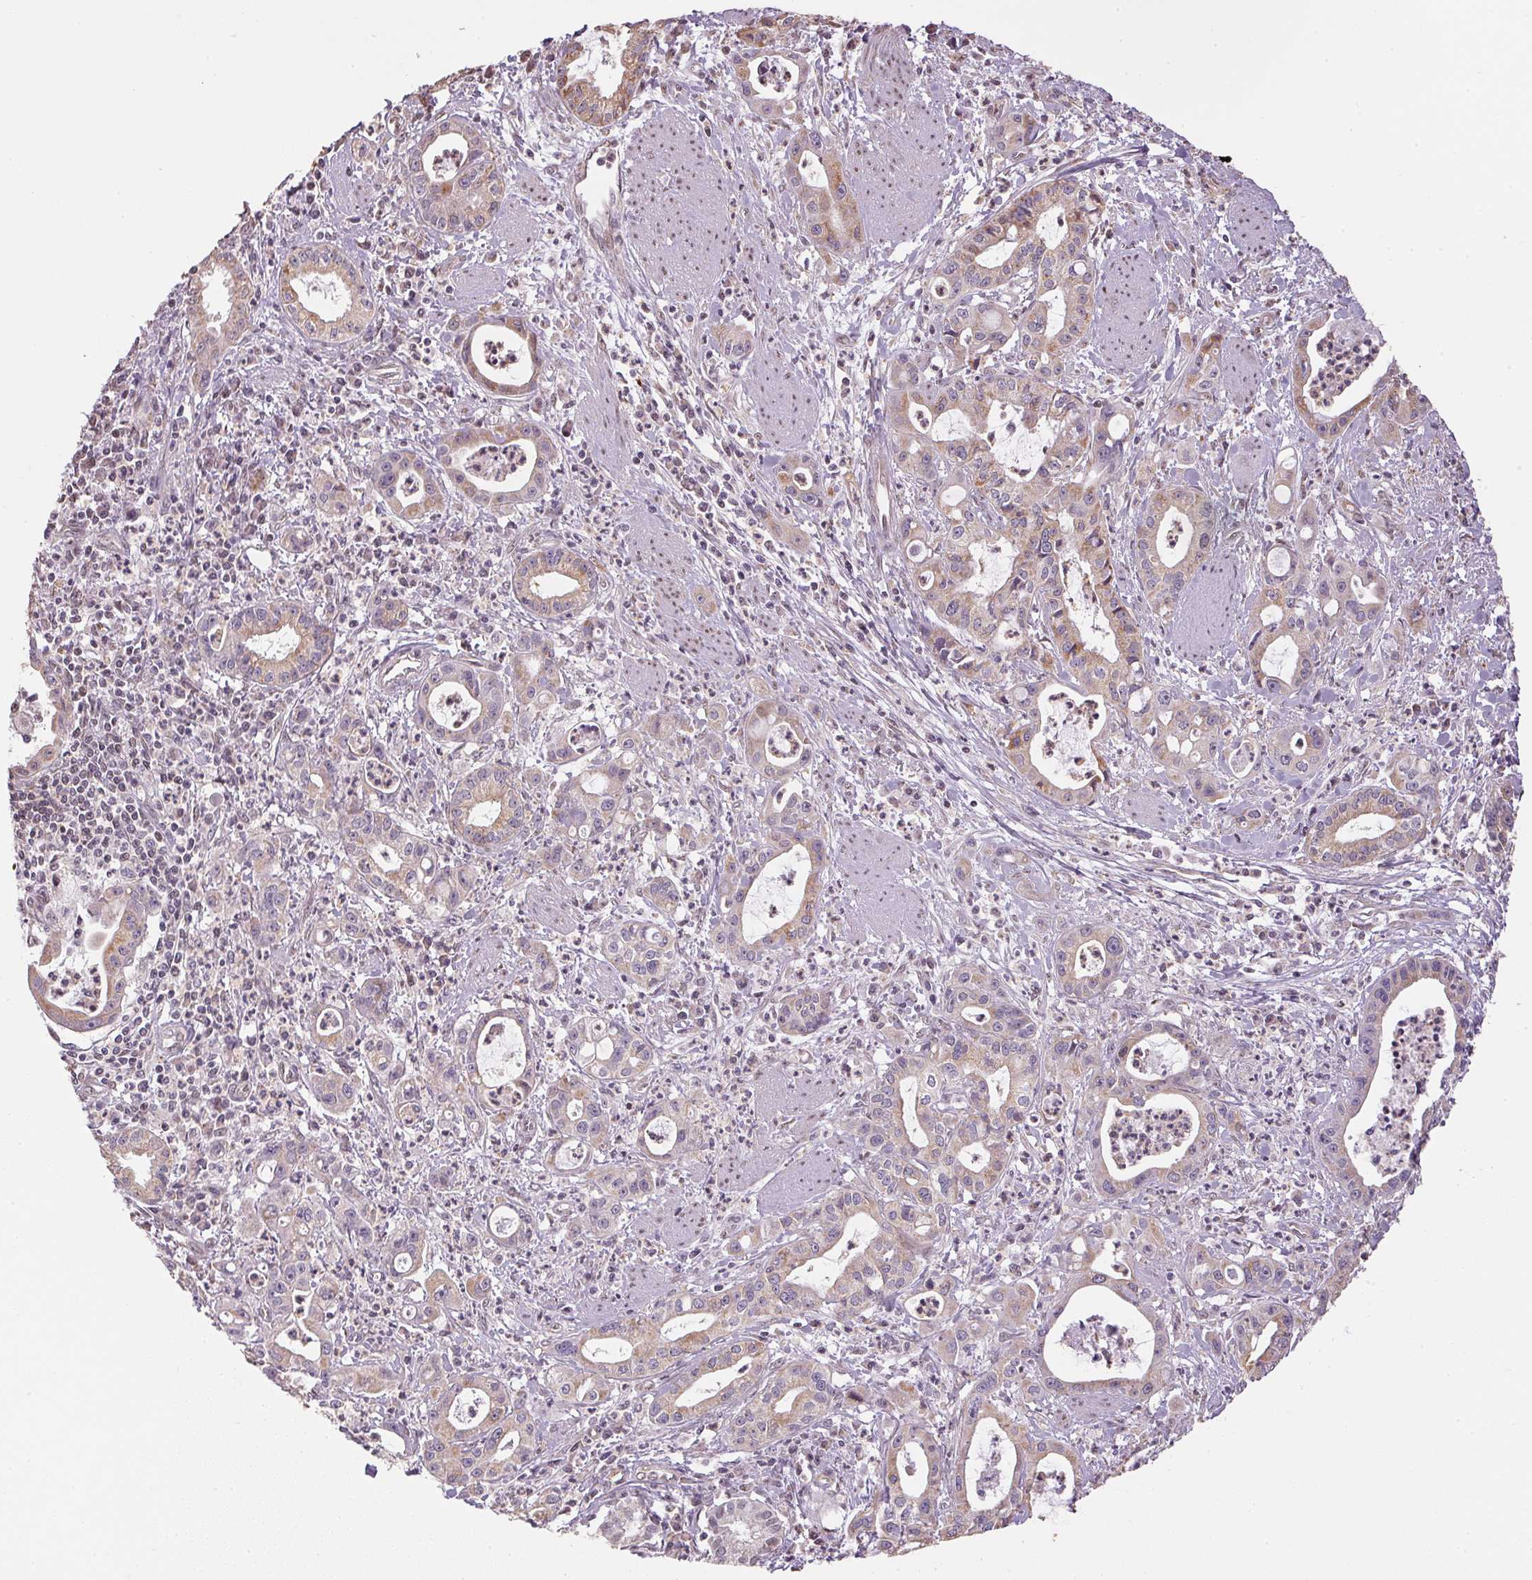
{"staining": {"intensity": "weak", "quantity": "25%-75%", "location": "cytoplasmic/membranous"}, "tissue": "pancreatic cancer", "cell_type": "Tumor cells", "image_type": "cancer", "snomed": [{"axis": "morphology", "description": "Adenocarcinoma, NOS"}, {"axis": "topography", "description": "Pancreas"}], "caption": "Immunohistochemistry (IHC) image of human pancreatic cancer (adenocarcinoma) stained for a protein (brown), which reveals low levels of weak cytoplasmic/membranous staining in approximately 25%-75% of tumor cells.", "gene": "SC5D", "patient": {"sex": "male", "age": 72}}